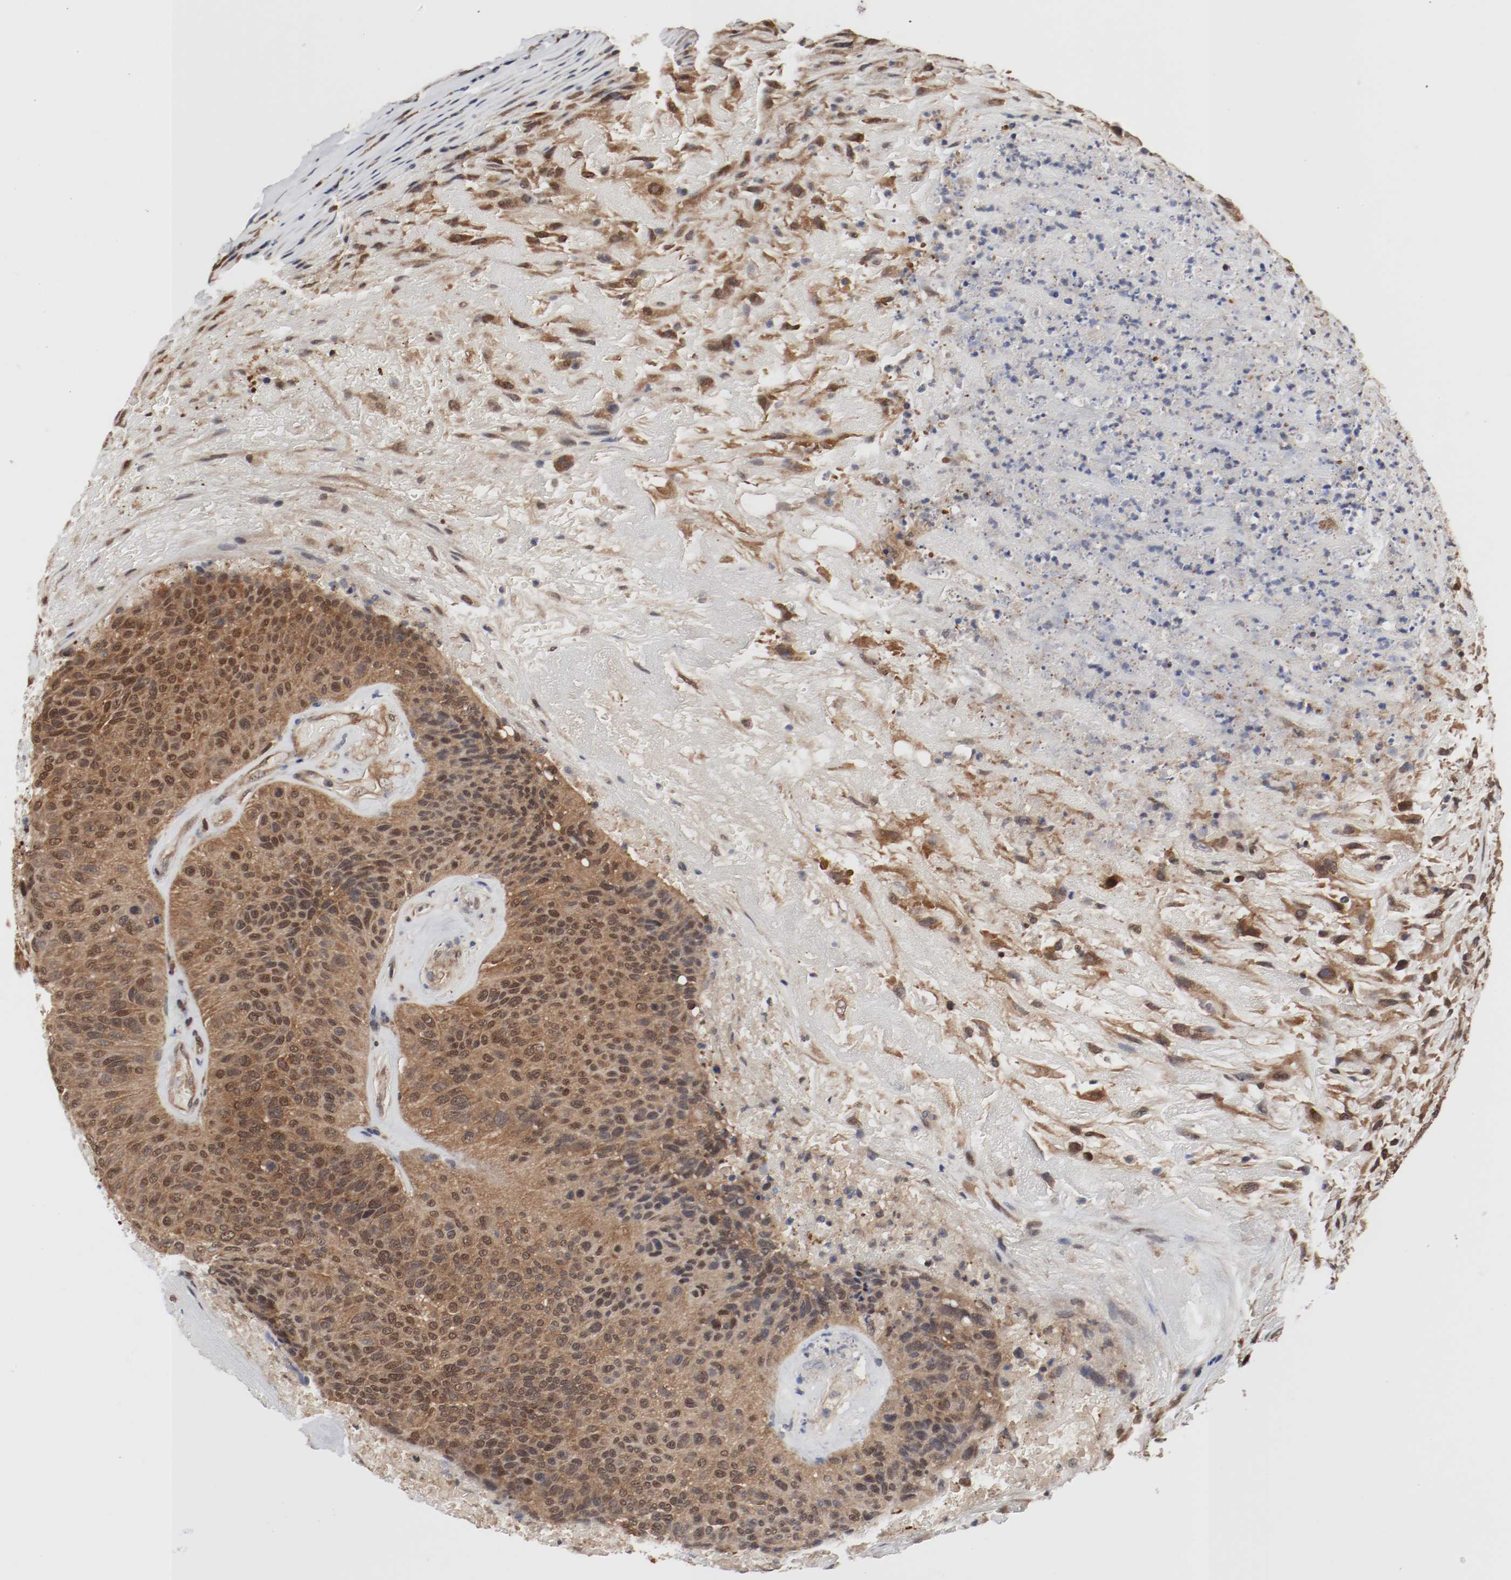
{"staining": {"intensity": "moderate", "quantity": ">75%", "location": "cytoplasmic/membranous,nuclear"}, "tissue": "urothelial cancer", "cell_type": "Tumor cells", "image_type": "cancer", "snomed": [{"axis": "morphology", "description": "Urothelial carcinoma, High grade"}, {"axis": "topography", "description": "Urinary bladder"}], "caption": "IHC staining of urothelial carcinoma (high-grade), which displays medium levels of moderate cytoplasmic/membranous and nuclear expression in approximately >75% of tumor cells indicating moderate cytoplasmic/membranous and nuclear protein positivity. The staining was performed using DAB (3,3'-diaminobenzidine) (brown) for protein detection and nuclei were counterstained in hematoxylin (blue).", "gene": "AFG3L2", "patient": {"sex": "male", "age": 66}}